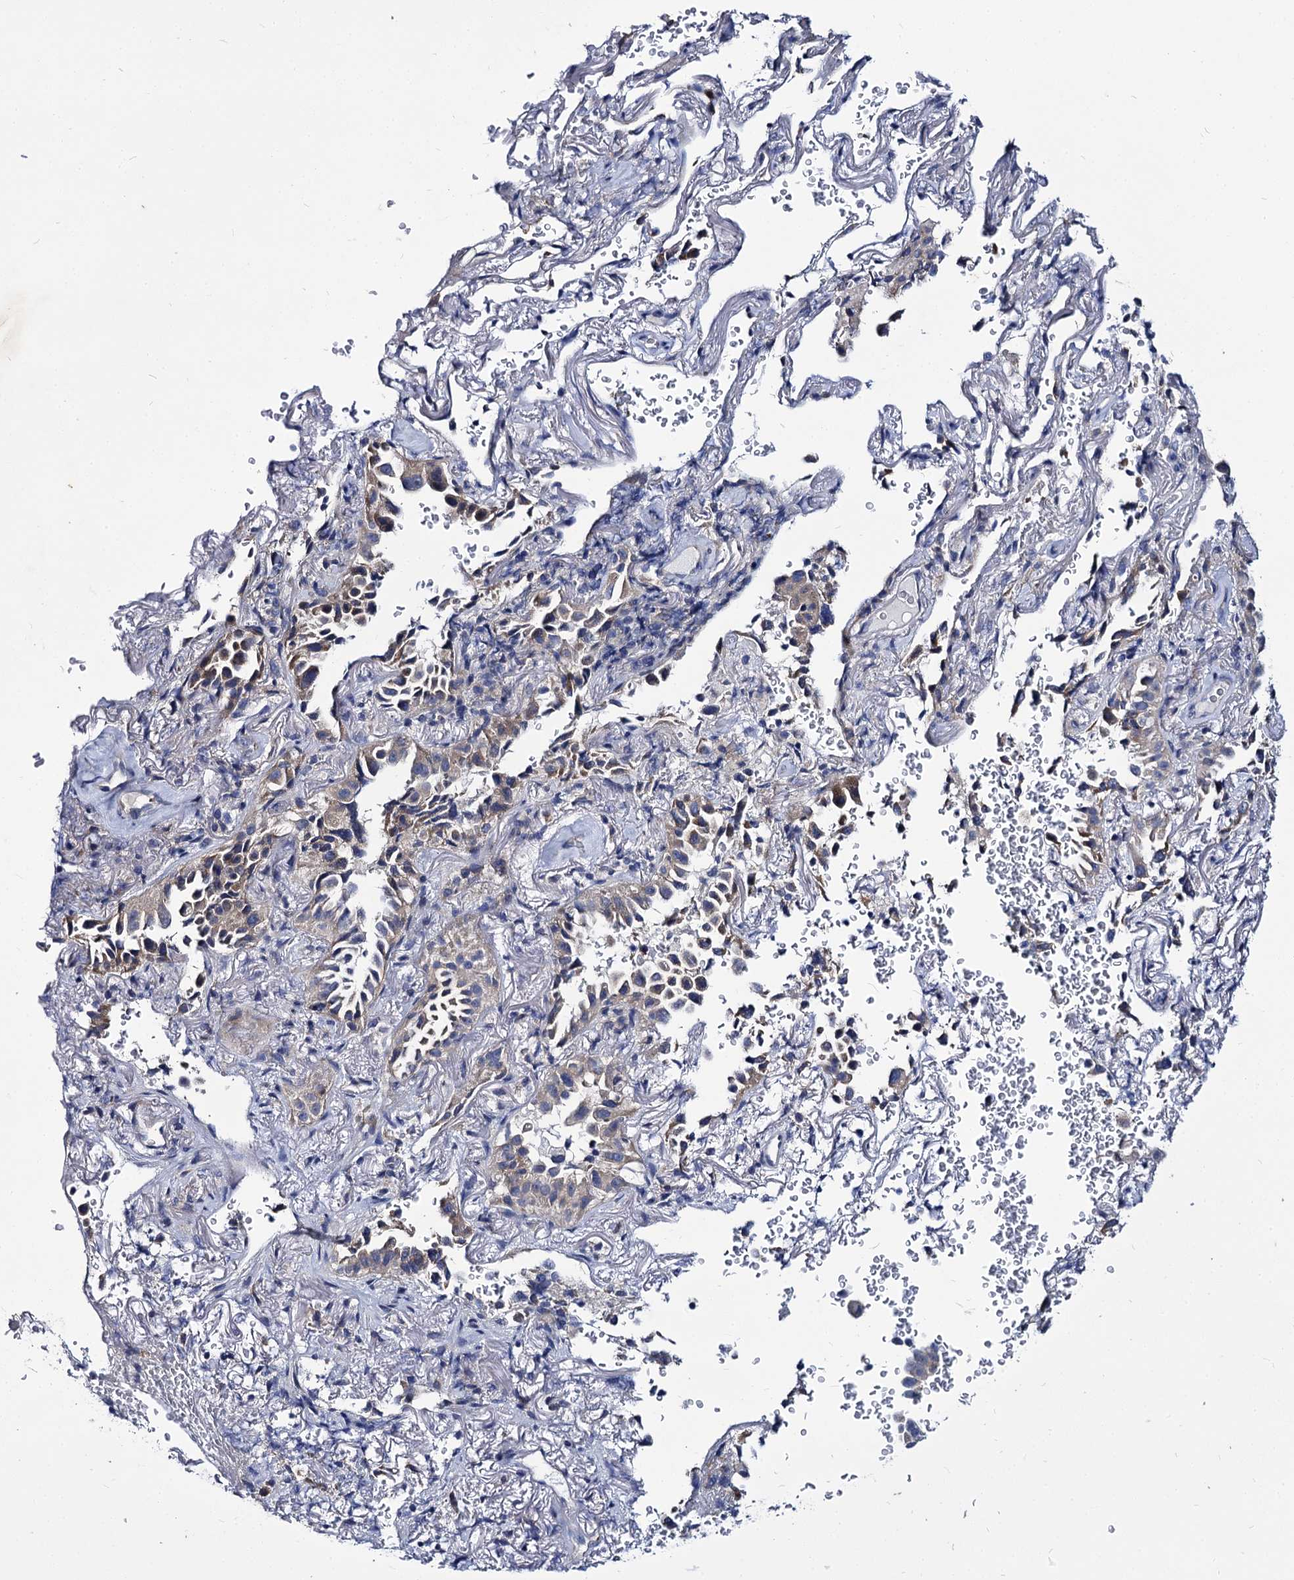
{"staining": {"intensity": "weak", "quantity": "<25%", "location": "cytoplasmic/membranous"}, "tissue": "lung cancer", "cell_type": "Tumor cells", "image_type": "cancer", "snomed": [{"axis": "morphology", "description": "Adenocarcinoma, NOS"}, {"axis": "topography", "description": "Lung"}], "caption": "A high-resolution photomicrograph shows IHC staining of lung cancer, which demonstrates no significant staining in tumor cells.", "gene": "PANX2", "patient": {"sex": "female", "age": 69}}